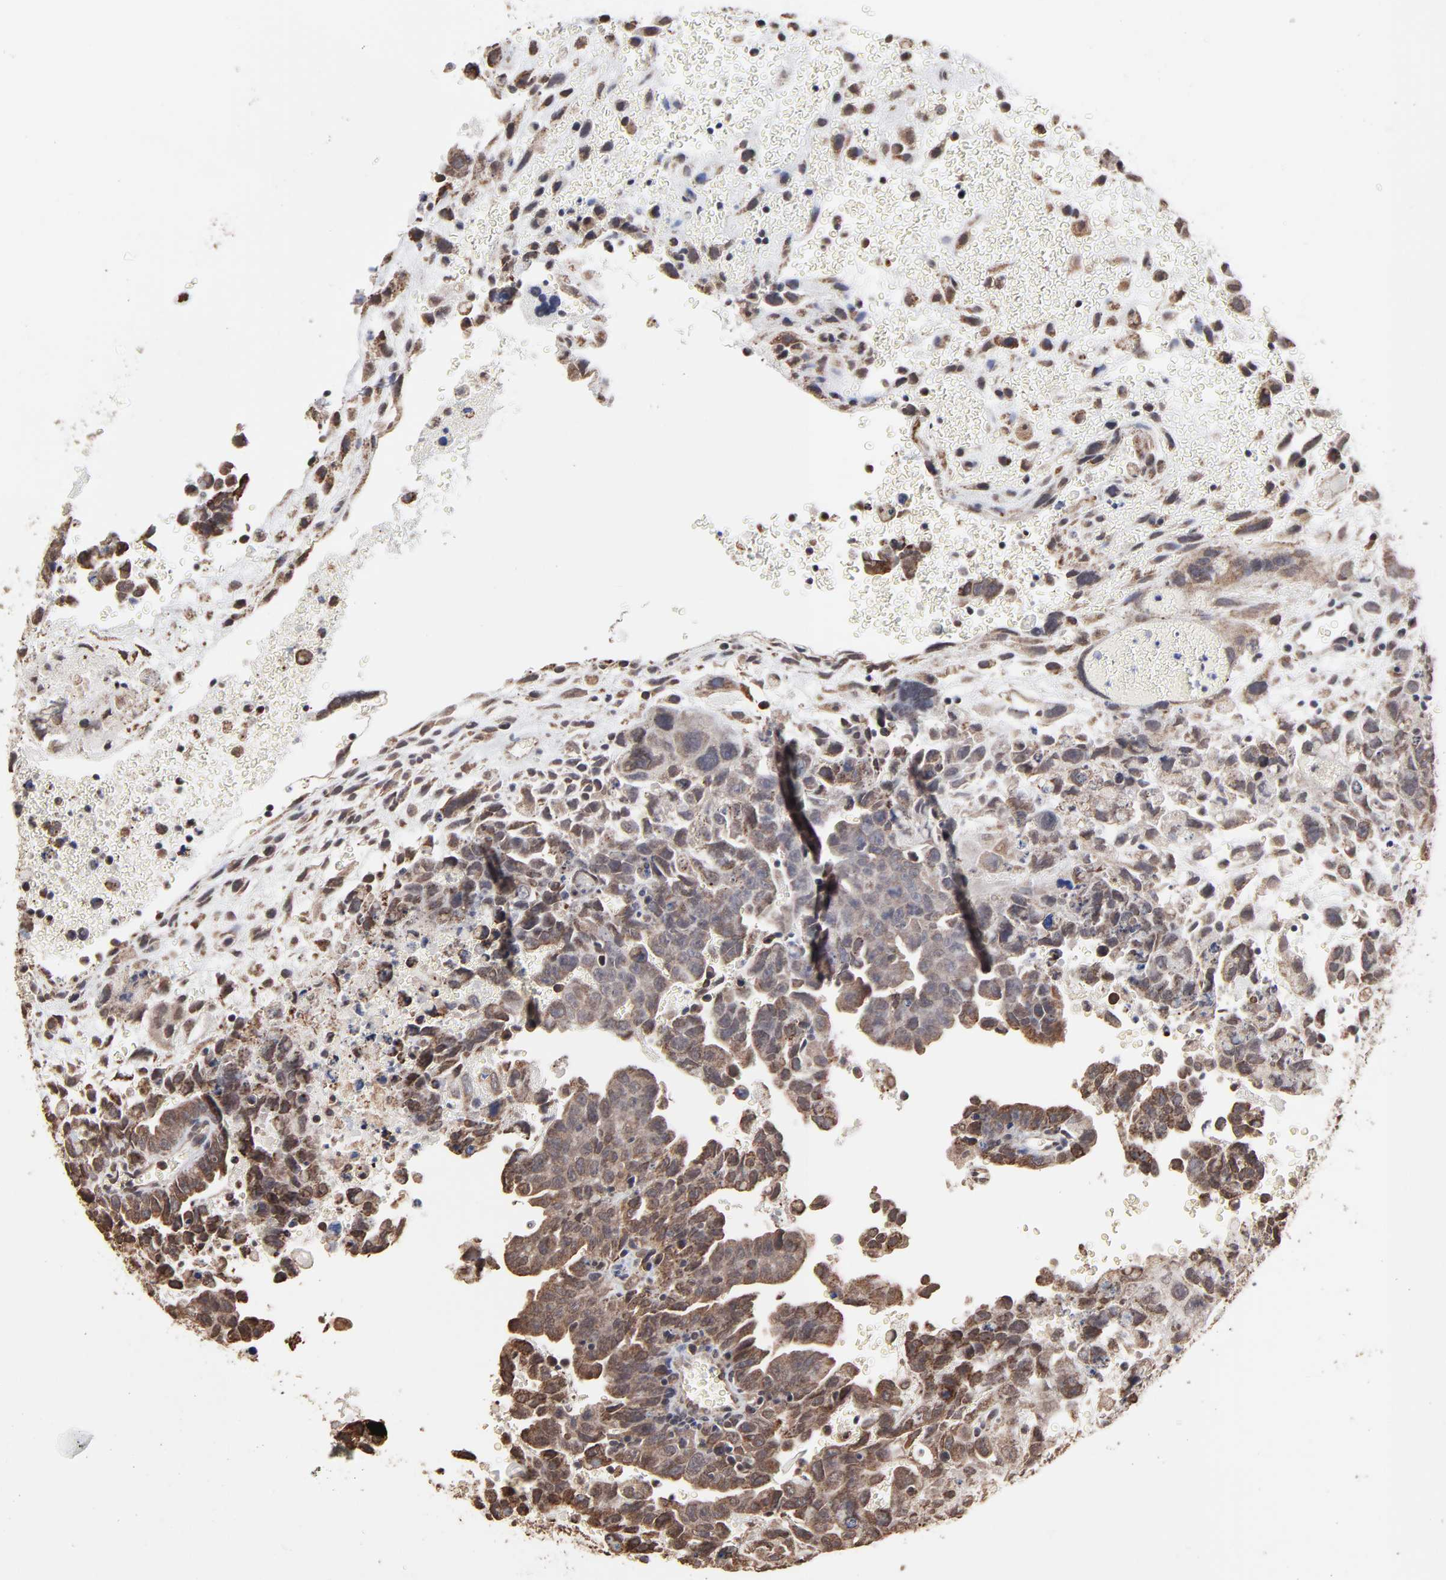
{"staining": {"intensity": "moderate", "quantity": ">75%", "location": "cytoplasmic/membranous"}, "tissue": "testis cancer", "cell_type": "Tumor cells", "image_type": "cancer", "snomed": [{"axis": "morphology", "description": "Carcinoma, Embryonal, NOS"}, {"axis": "topography", "description": "Testis"}], "caption": "Brown immunohistochemical staining in testis embryonal carcinoma exhibits moderate cytoplasmic/membranous expression in approximately >75% of tumor cells. The staining was performed using DAB (3,3'-diaminobenzidine) to visualize the protein expression in brown, while the nuclei were stained in blue with hematoxylin (Magnification: 20x).", "gene": "CHM", "patient": {"sex": "male", "age": 28}}